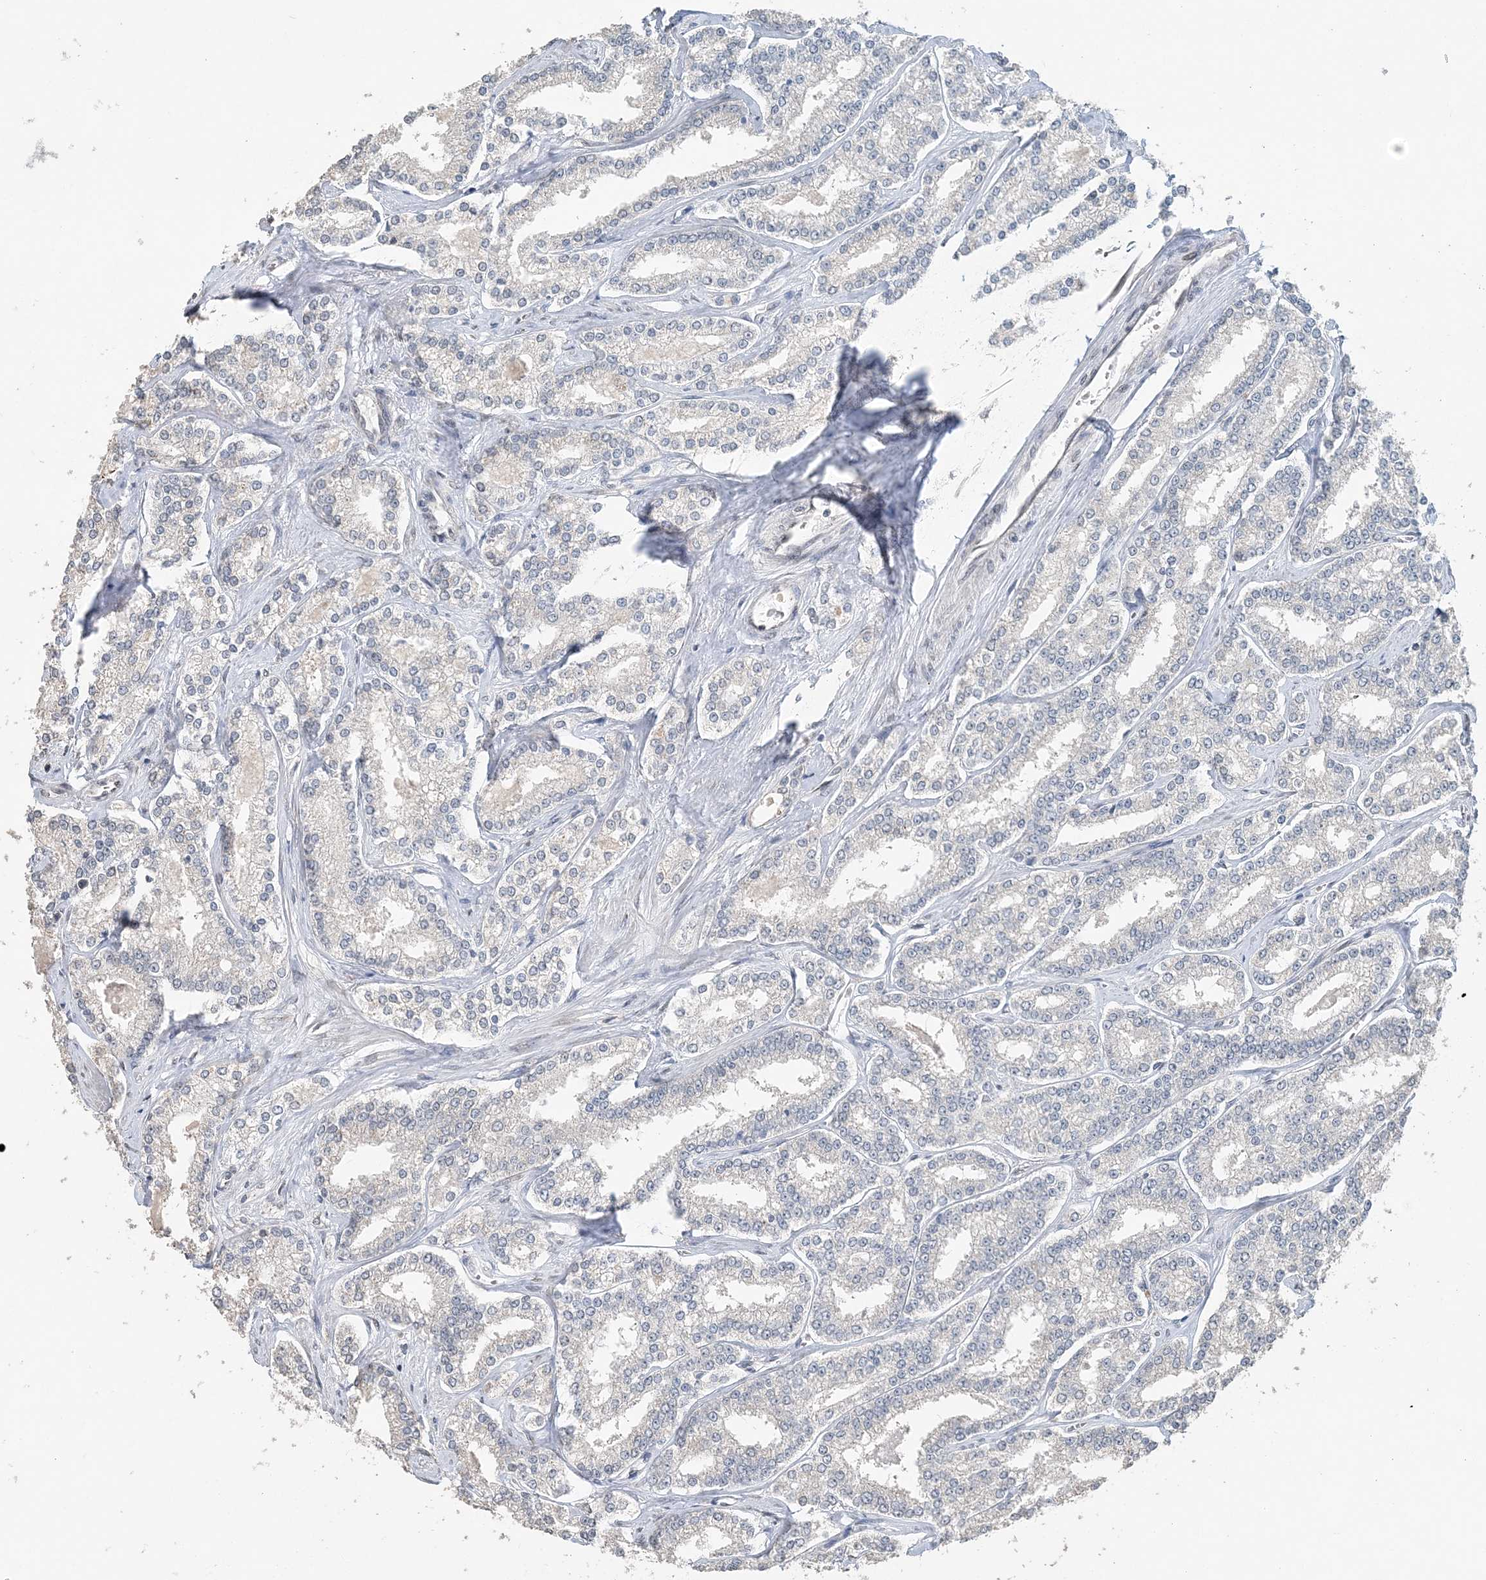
{"staining": {"intensity": "negative", "quantity": "none", "location": "none"}, "tissue": "prostate cancer", "cell_type": "Tumor cells", "image_type": "cancer", "snomed": [{"axis": "morphology", "description": "Normal tissue, NOS"}, {"axis": "morphology", "description": "Adenocarcinoma, High grade"}, {"axis": "topography", "description": "Prostate"}], "caption": "The image shows no staining of tumor cells in prostate cancer.", "gene": "FAM110A", "patient": {"sex": "male", "age": 83}}